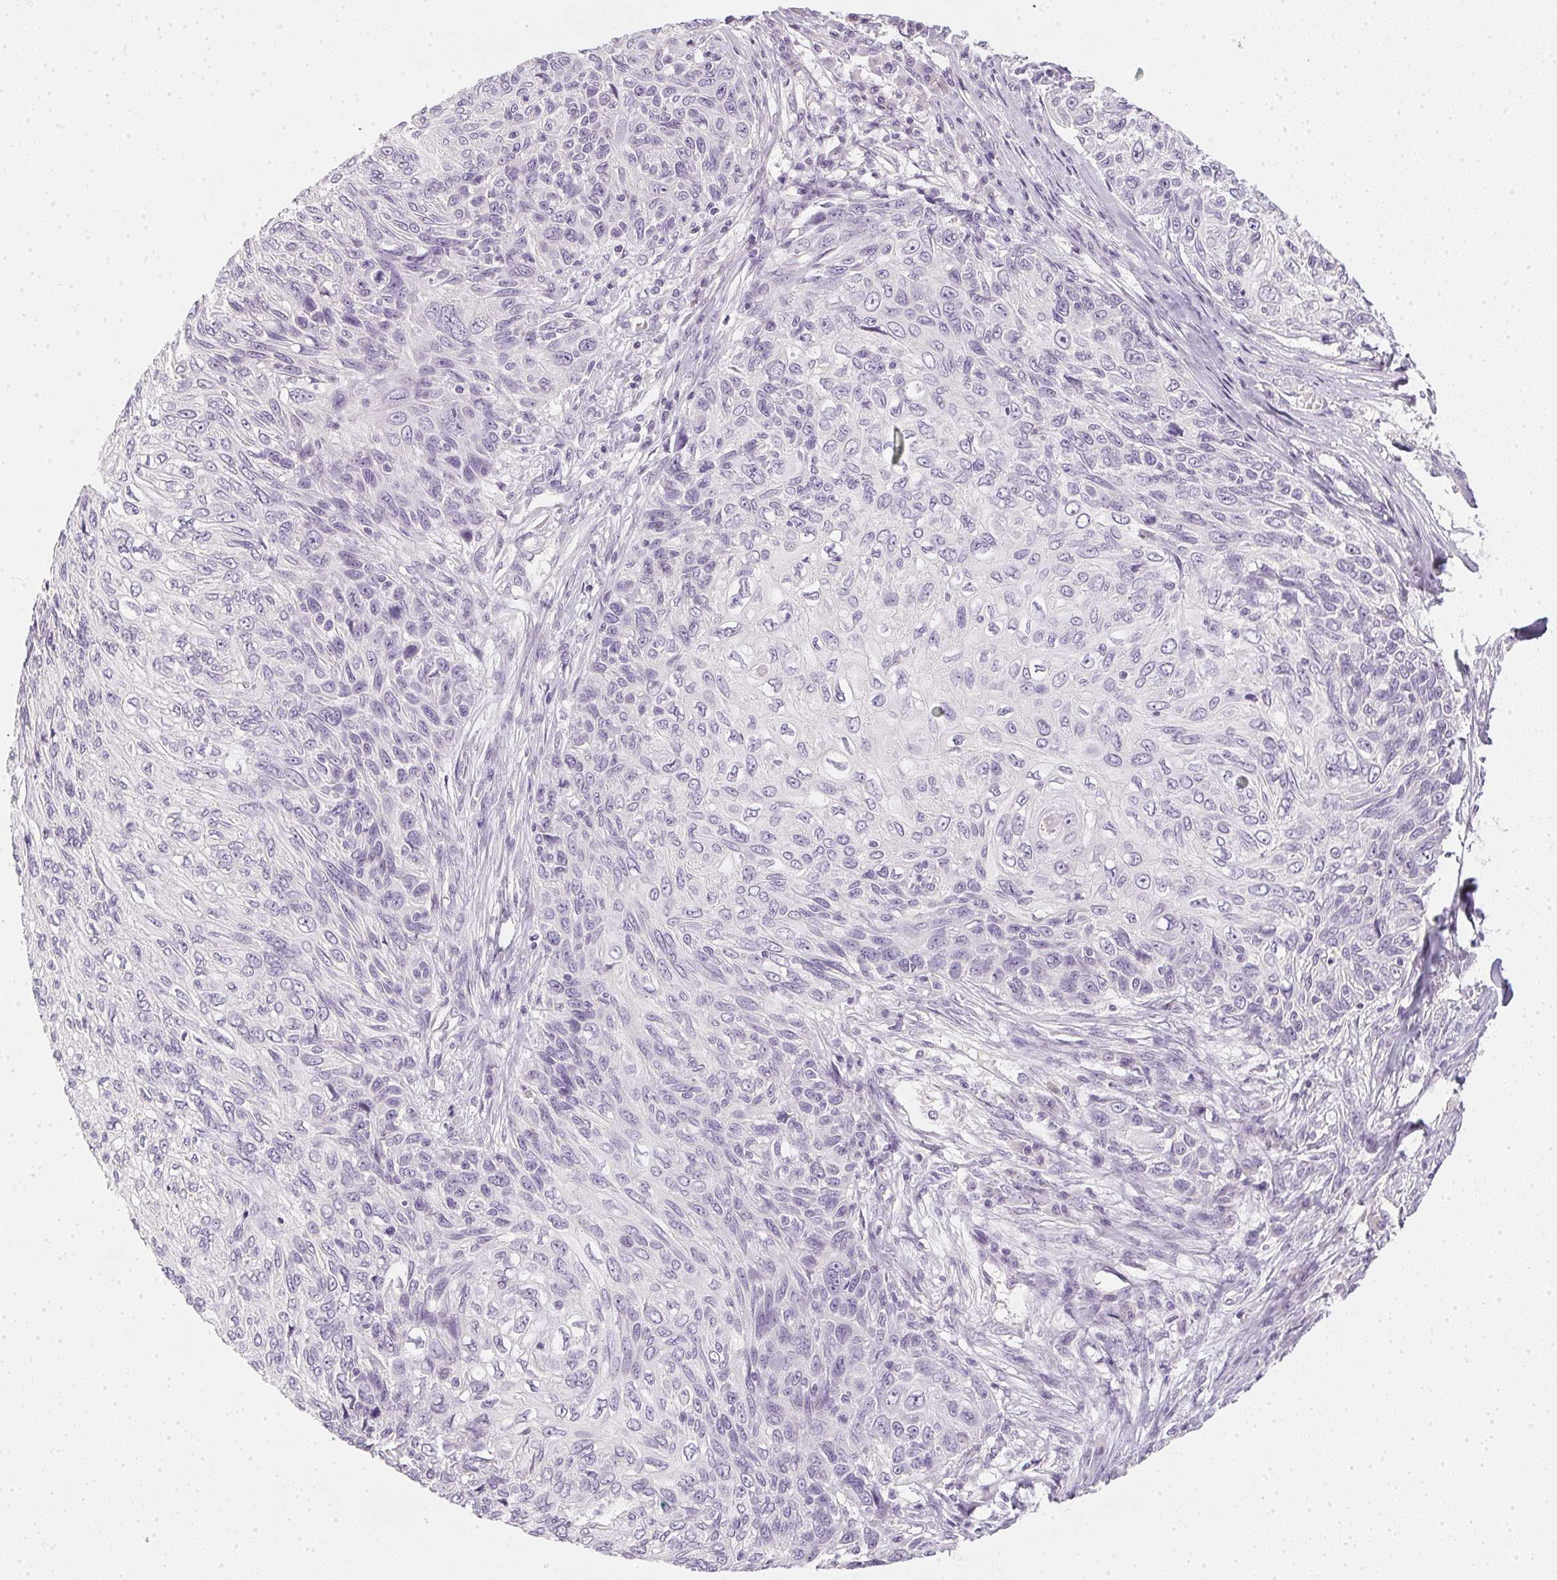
{"staining": {"intensity": "negative", "quantity": "none", "location": "none"}, "tissue": "skin cancer", "cell_type": "Tumor cells", "image_type": "cancer", "snomed": [{"axis": "morphology", "description": "Squamous cell carcinoma, NOS"}, {"axis": "topography", "description": "Skin"}], "caption": "Tumor cells show no significant staining in squamous cell carcinoma (skin).", "gene": "TMEM72", "patient": {"sex": "male", "age": 92}}